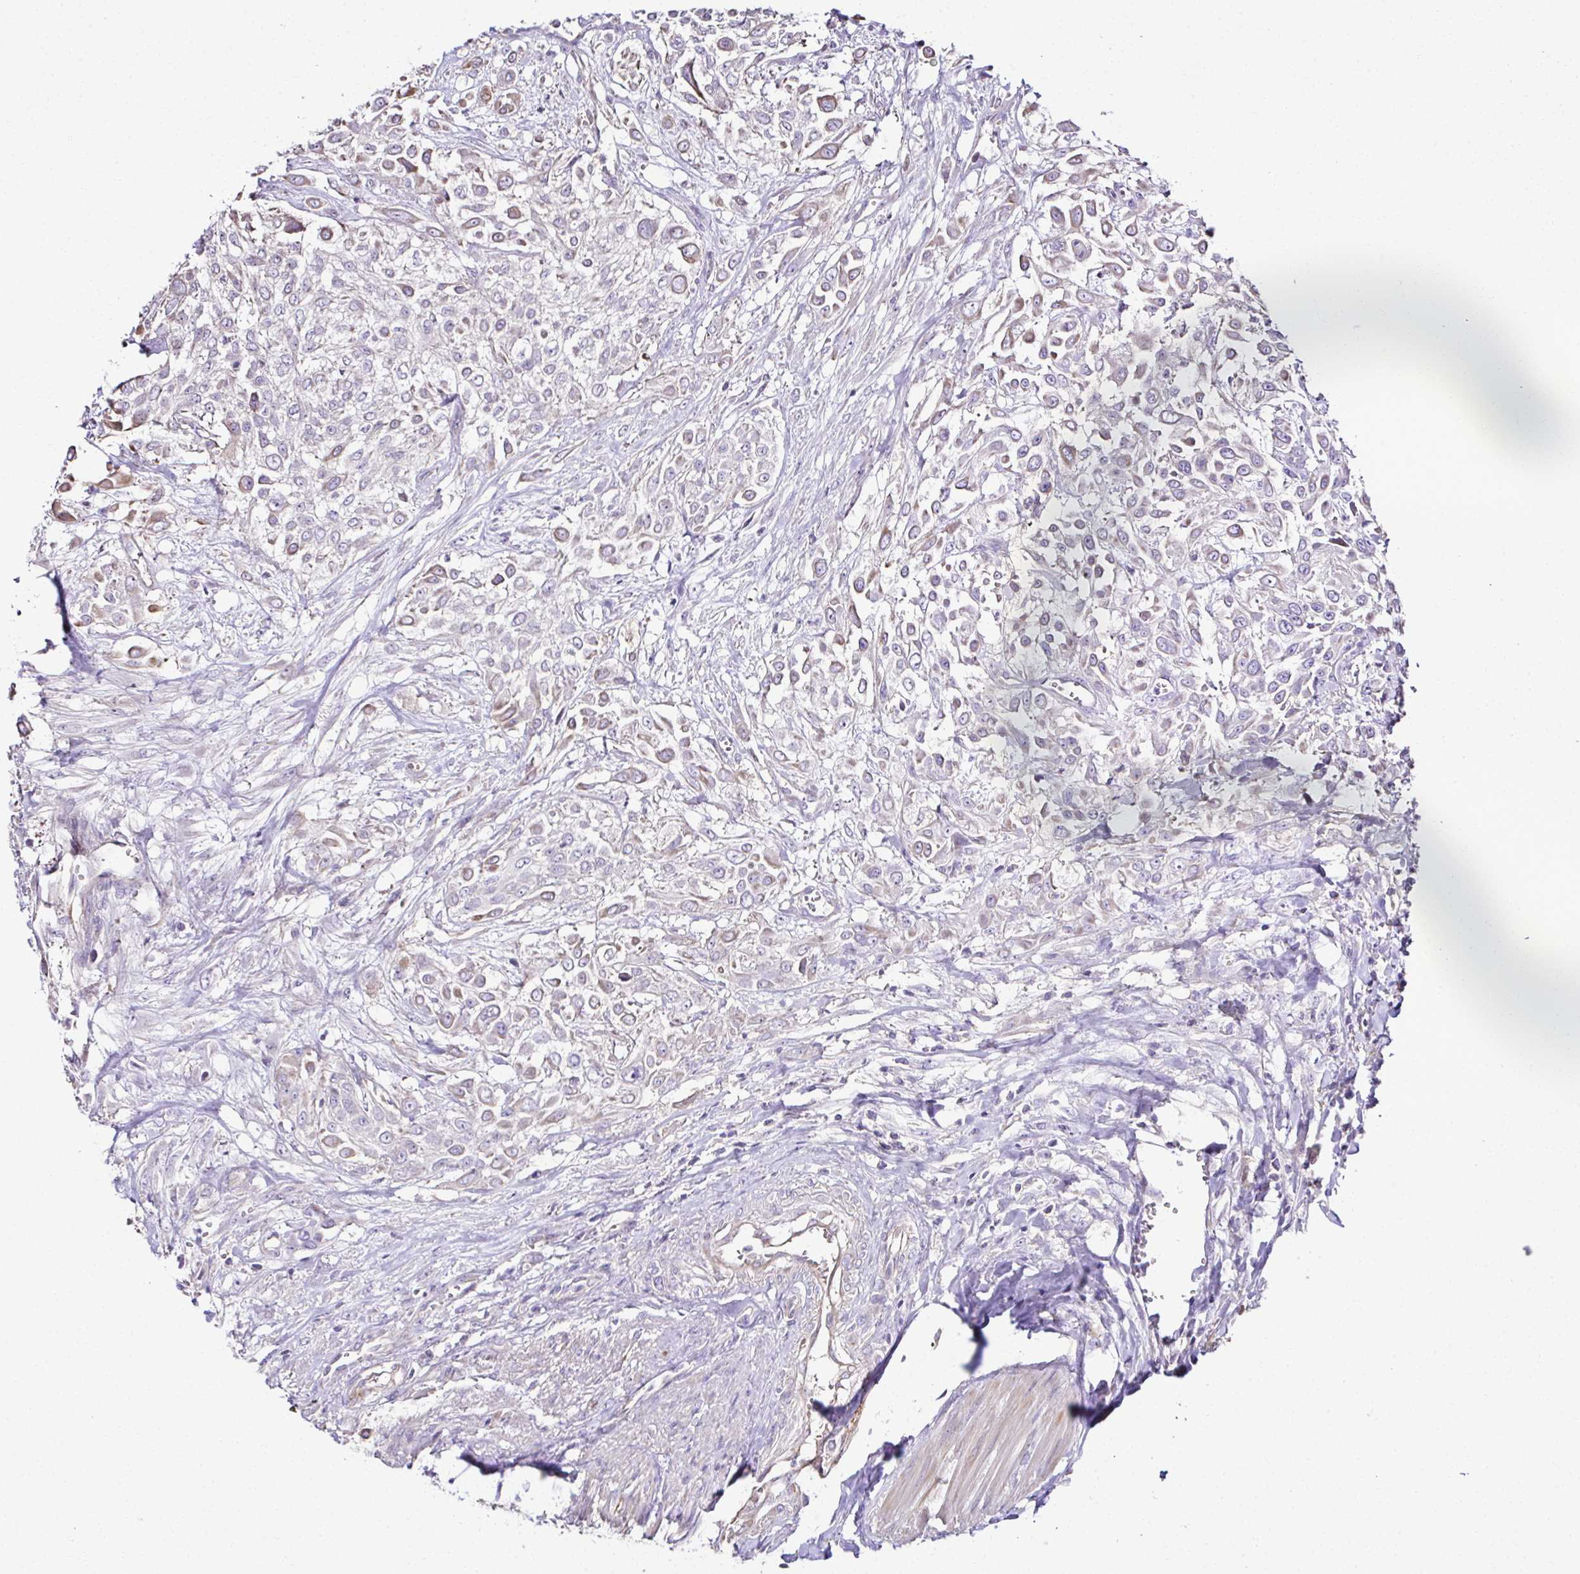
{"staining": {"intensity": "weak", "quantity": "25%-75%", "location": "cytoplasmic/membranous"}, "tissue": "urothelial cancer", "cell_type": "Tumor cells", "image_type": "cancer", "snomed": [{"axis": "morphology", "description": "Urothelial carcinoma, High grade"}, {"axis": "topography", "description": "Urinary bladder"}], "caption": "An IHC micrograph of tumor tissue is shown. Protein staining in brown shows weak cytoplasmic/membranous positivity in urothelial carcinoma (high-grade) within tumor cells.", "gene": "CCDC85C", "patient": {"sex": "male", "age": 57}}